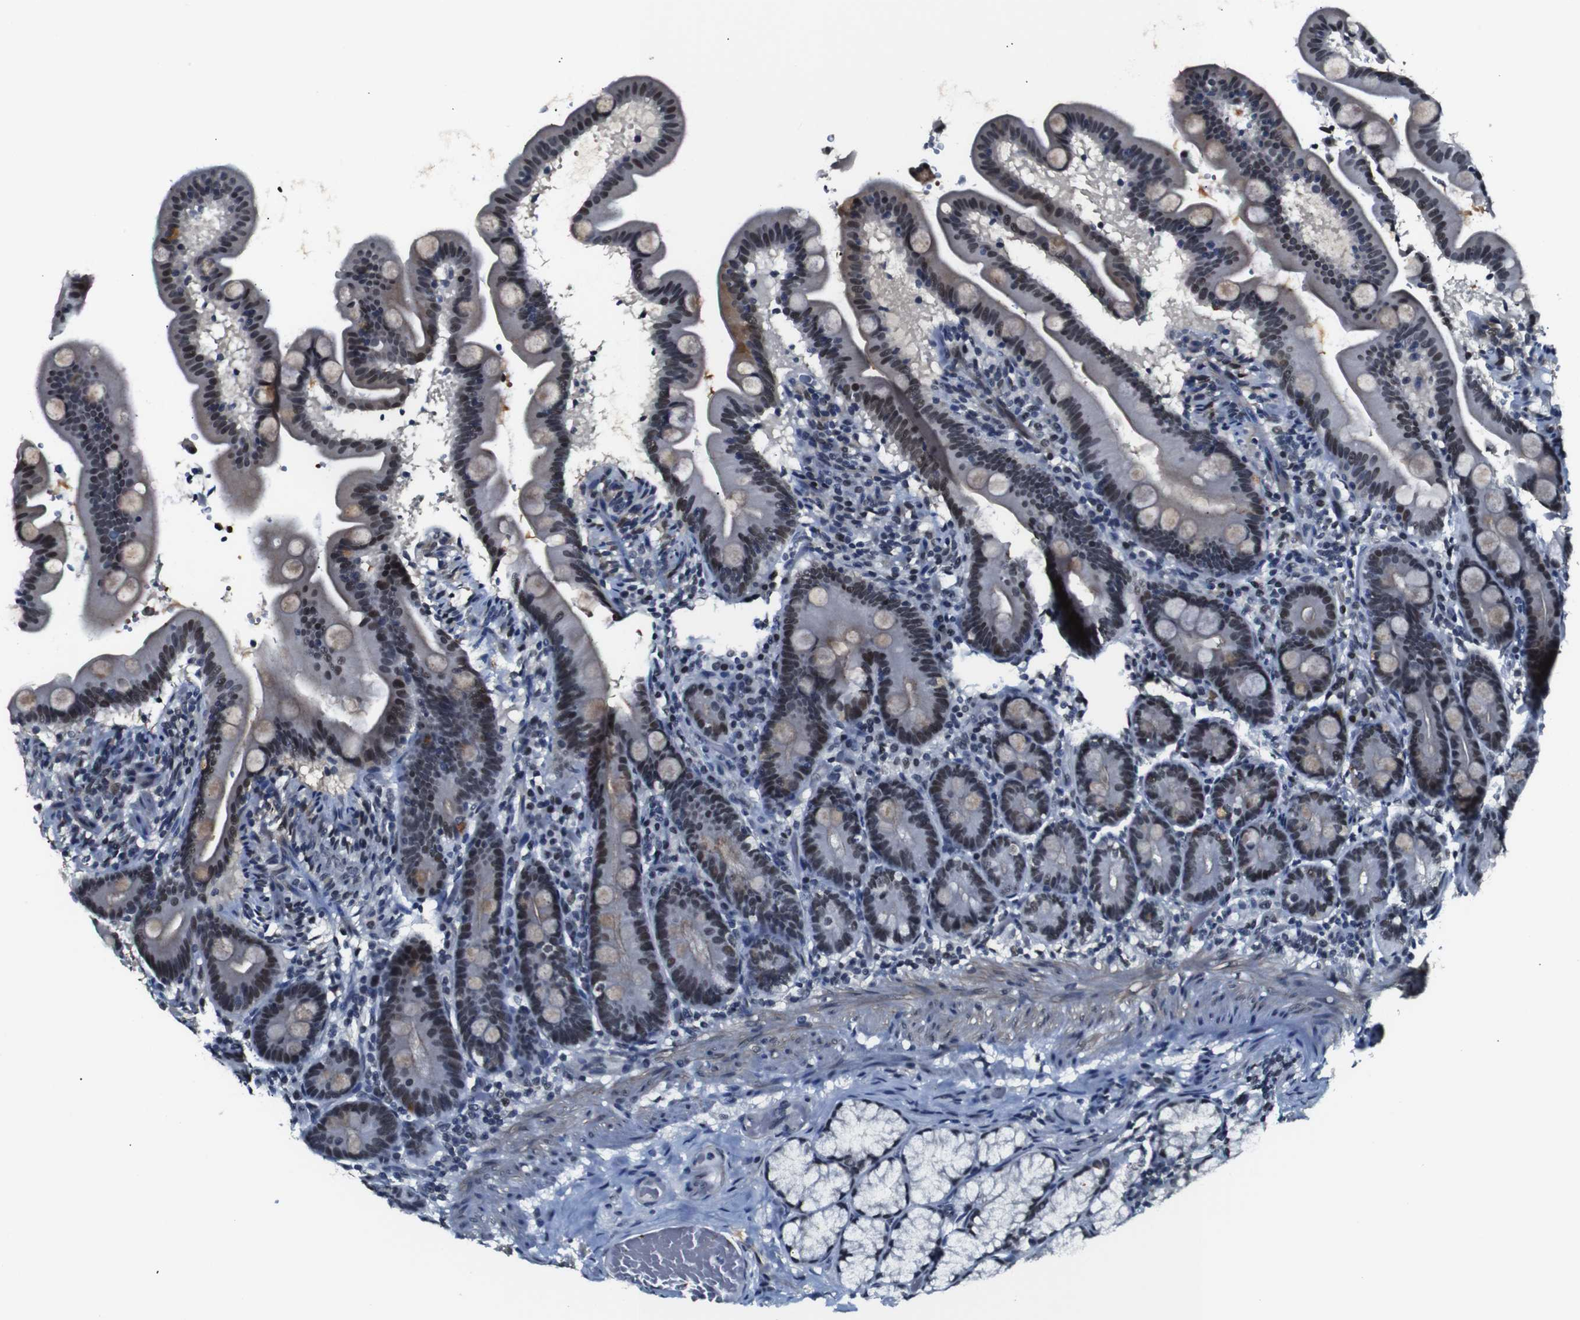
{"staining": {"intensity": "moderate", "quantity": ">75%", "location": "cytoplasmic/membranous,nuclear"}, "tissue": "duodenum", "cell_type": "Glandular cells", "image_type": "normal", "snomed": [{"axis": "morphology", "description": "Normal tissue, NOS"}, {"axis": "topography", "description": "Duodenum"}], "caption": "A brown stain labels moderate cytoplasmic/membranous,nuclear expression of a protein in glandular cells of benign duodenum.", "gene": "ILDR2", "patient": {"sex": "male", "age": 54}}